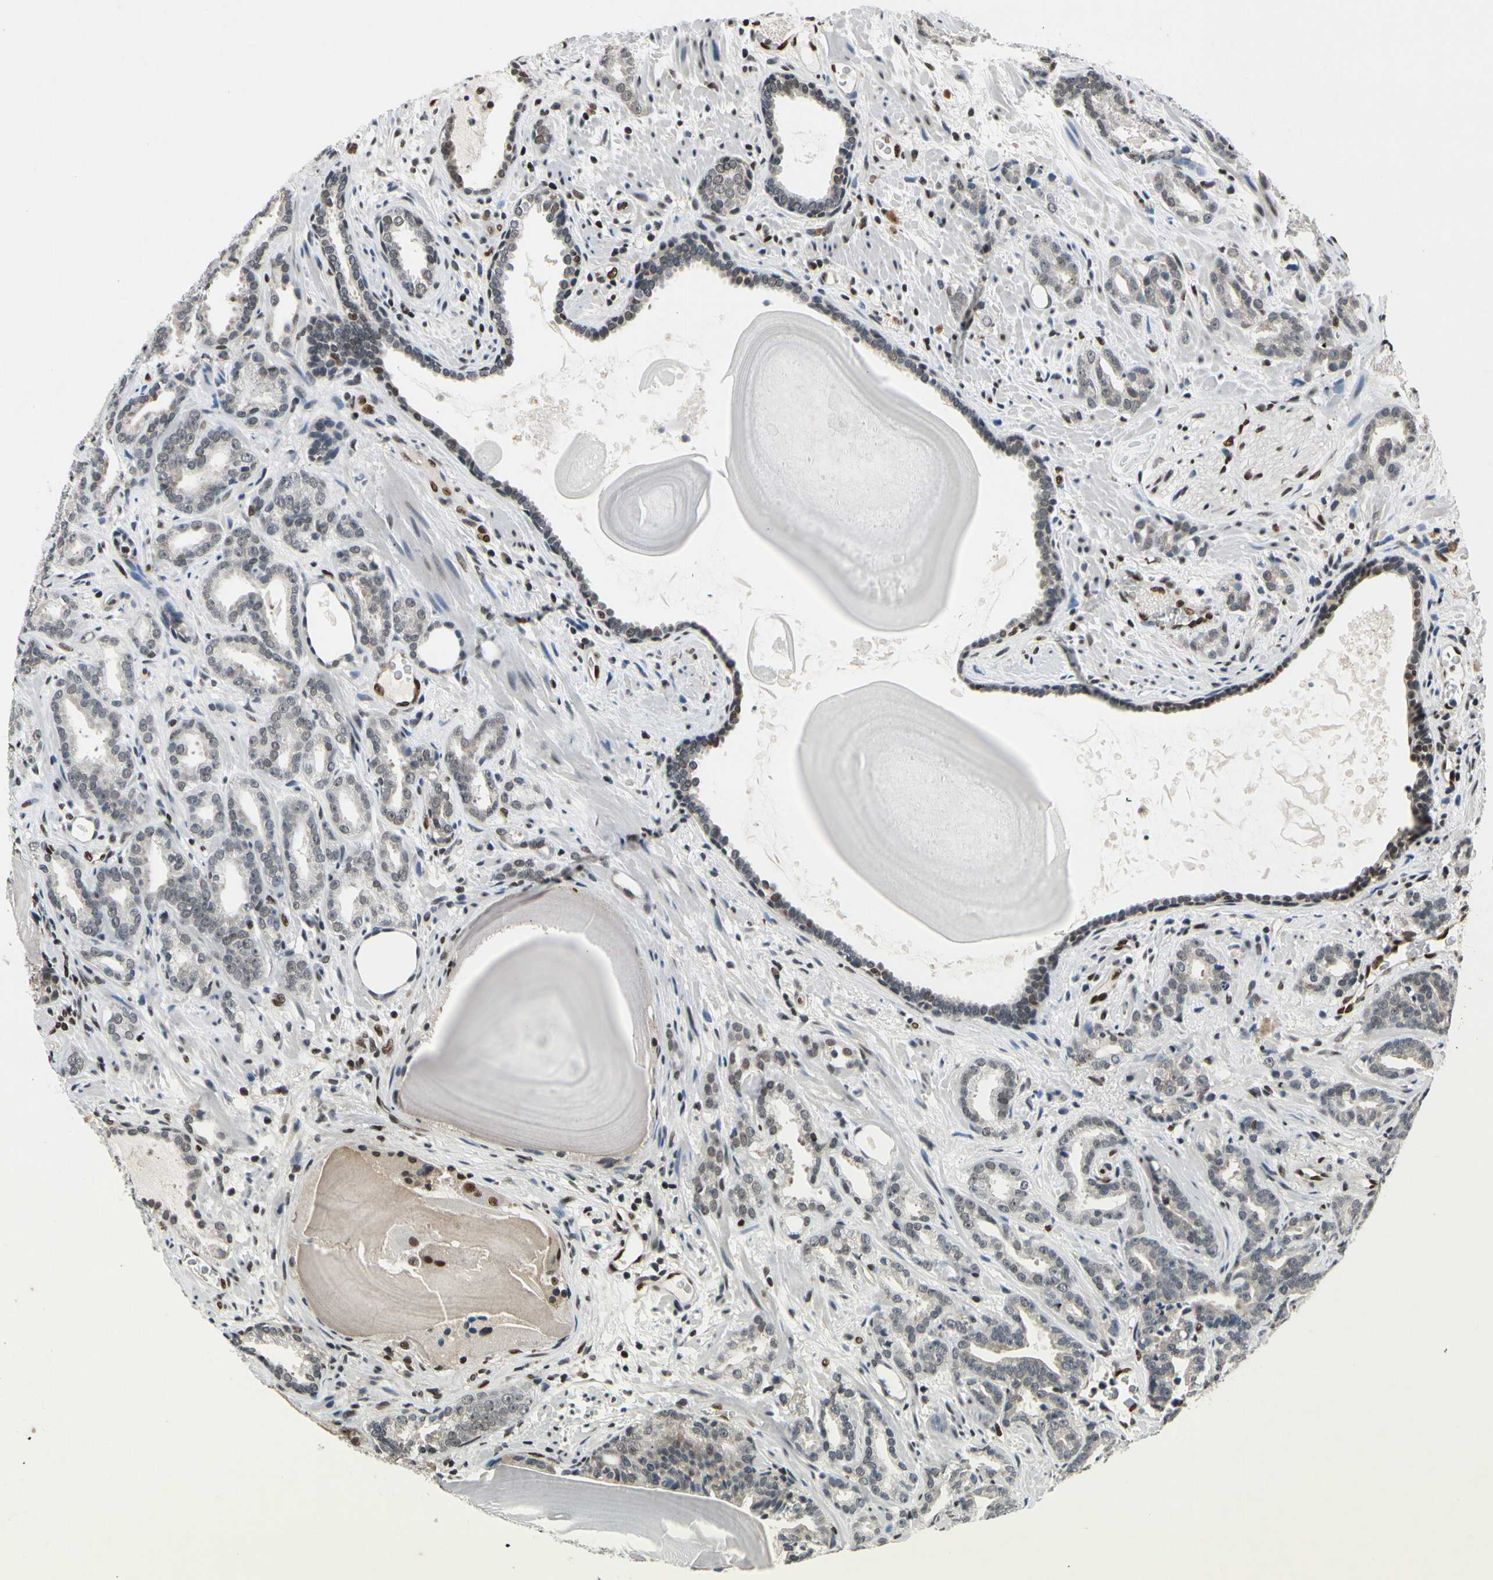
{"staining": {"intensity": "weak", "quantity": ">75%", "location": "nuclear"}, "tissue": "prostate cancer", "cell_type": "Tumor cells", "image_type": "cancer", "snomed": [{"axis": "morphology", "description": "Adenocarcinoma, Low grade"}, {"axis": "topography", "description": "Prostate"}], "caption": "Immunohistochemical staining of human prostate cancer demonstrates low levels of weak nuclear positivity in about >75% of tumor cells. (DAB IHC, brown staining for protein, blue staining for nuclei).", "gene": "RECQL", "patient": {"sex": "male", "age": 63}}